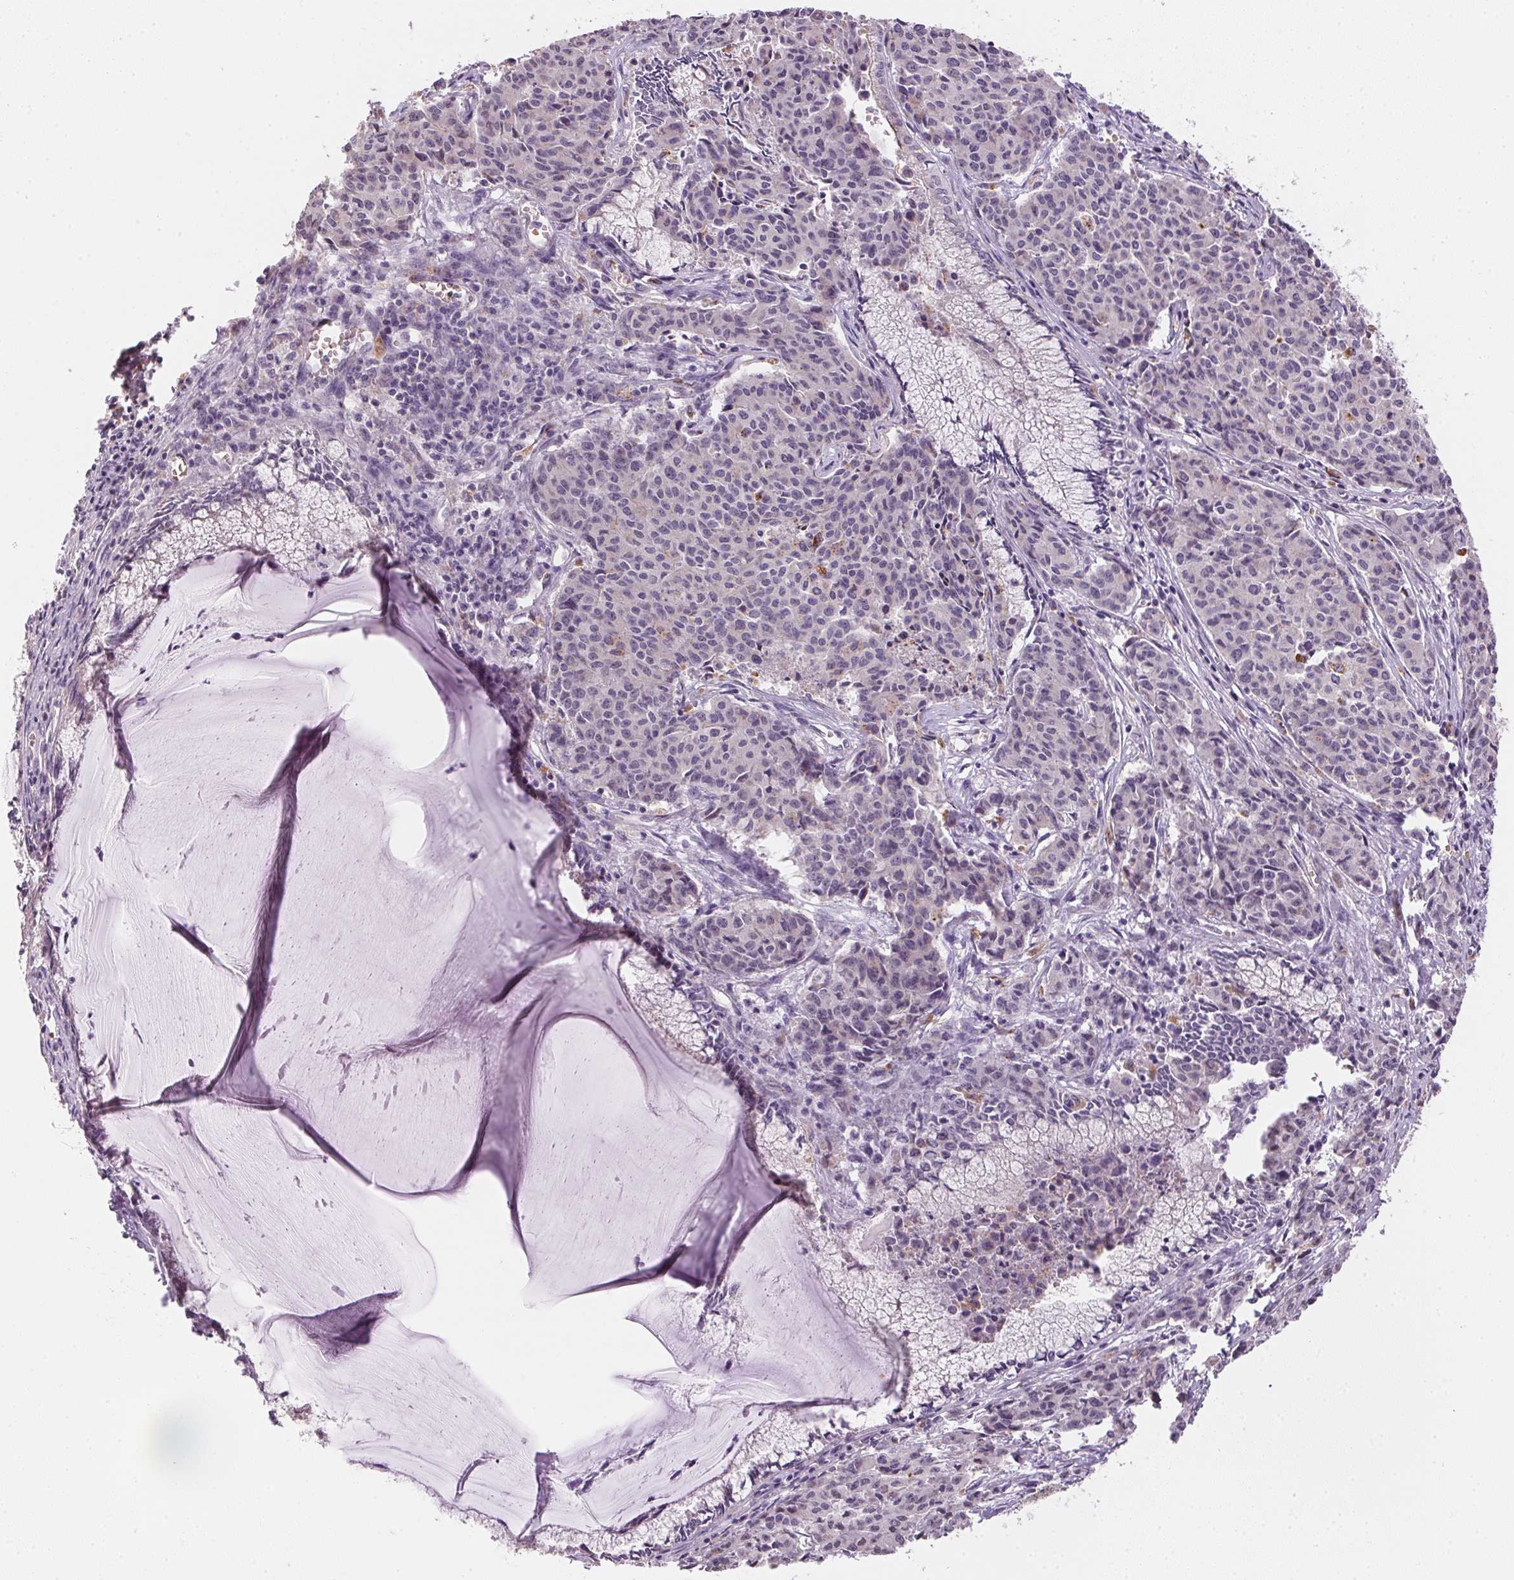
{"staining": {"intensity": "weak", "quantity": "<25%", "location": "cytoplasmic/membranous"}, "tissue": "cervical cancer", "cell_type": "Tumor cells", "image_type": "cancer", "snomed": [{"axis": "morphology", "description": "Squamous cell carcinoma, NOS"}, {"axis": "topography", "description": "Cervix"}], "caption": "Cervical squamous cell carcinoma was stained to show a protein in brown. There is no significant positivity in tumor cells. (Brightfield microscopy of DAB (3,3'-diaminobenzidine) immunohistochemistry at high magnification).", "gene": "METTL13", "patient": {"sex": "female", "age": 28}}